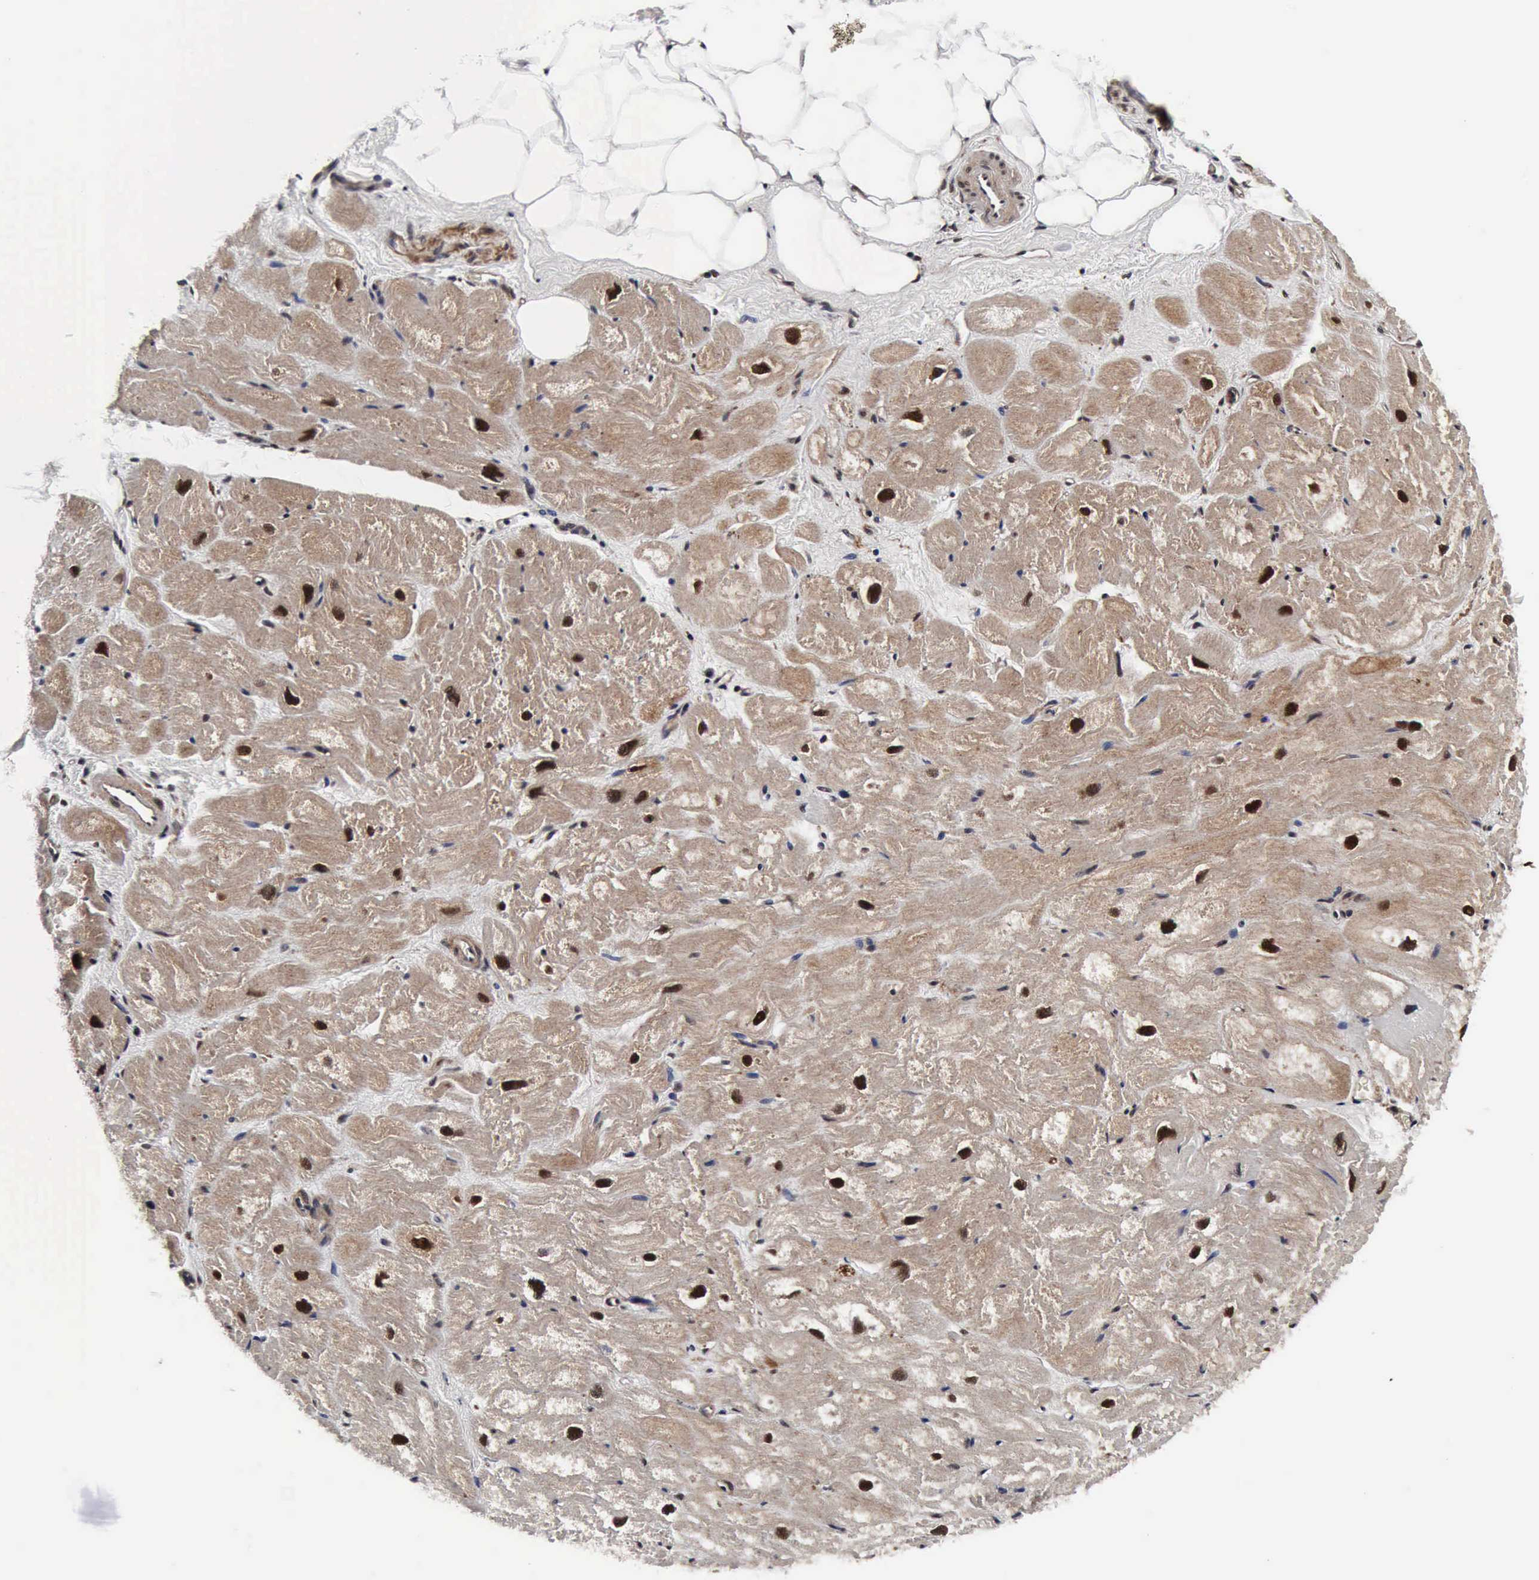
{"staining": {"intensity": "moderate", "quantity": ">75%", "location": "nuclear"}, "tissue": "heart muscle", "cell_type": "Cardiomyocytes", "image_type": "normal", "snomed": [{"axis": "morphology", "description": "Normal tissue, NOS"}, {"axis": "topography", "description": "Heart"}], "caption": "Immunohistochemical staining of unremarkable human heart muscle demonstrates moderate nuclear protein expression in about >75% of cardiomyocytes.", "gene": "UBC", "patient": {"sex": "male", "age": 49}}